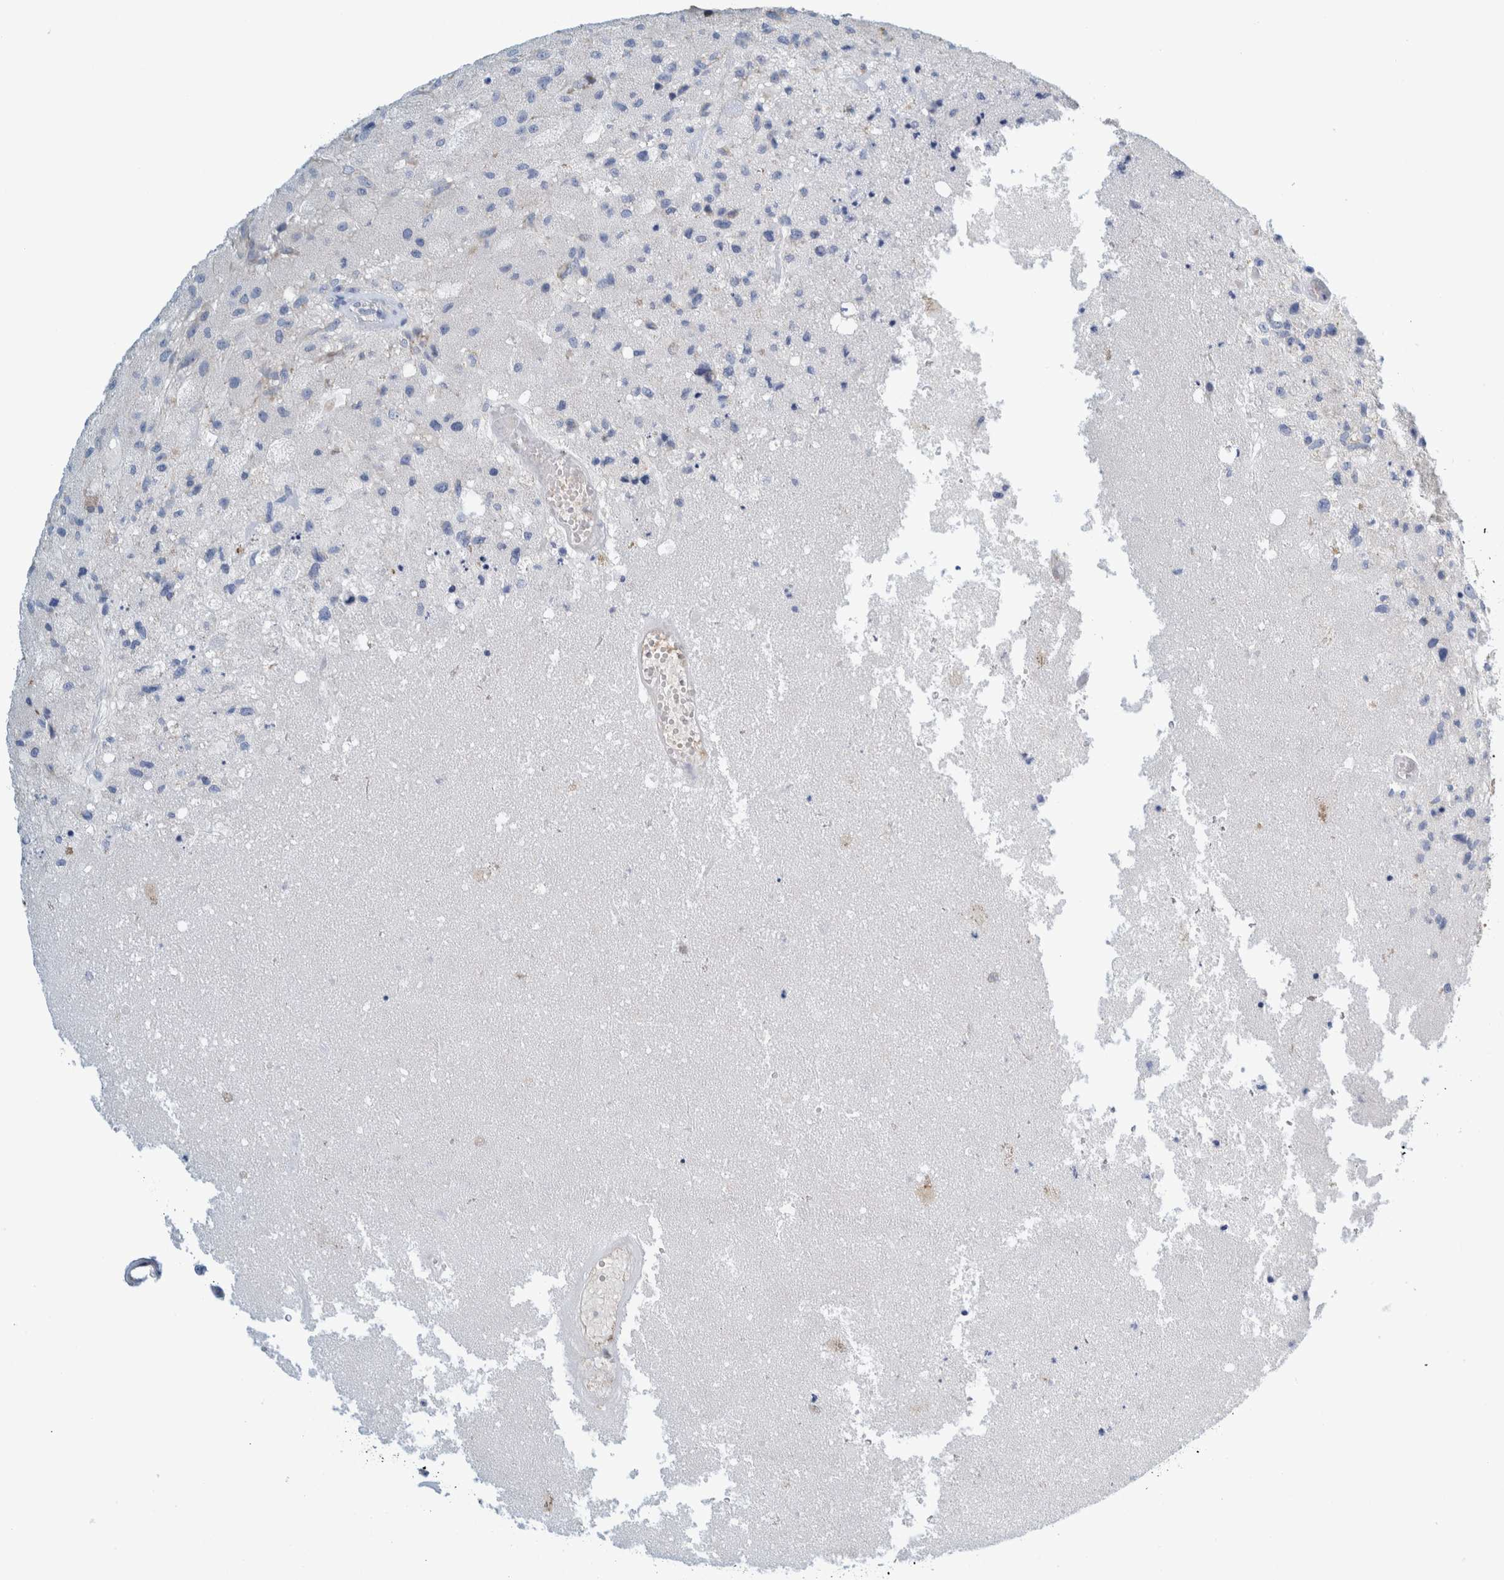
{"staining": {"intensity": "negative", "quantity": "none", "location": "none"}, "tissue": "glioma", "cell_type": "Tumor cells", "image_type": "cancer", "snomed": [{"axis": "morphology", "description": "Normal tissue, NOS"}, {"axis": "morphology", "description": "Glioma, malignant, High grade"}, {"axis": "topography", "description": "Cerebral cortex"}], "caption": "Immunohistochemical staining of human malignant glioma (high-grade) exhibits no significant staining in tumor cells.", "gene": "ZNF324B", "patient": {"sex": "male", "age": 77}}